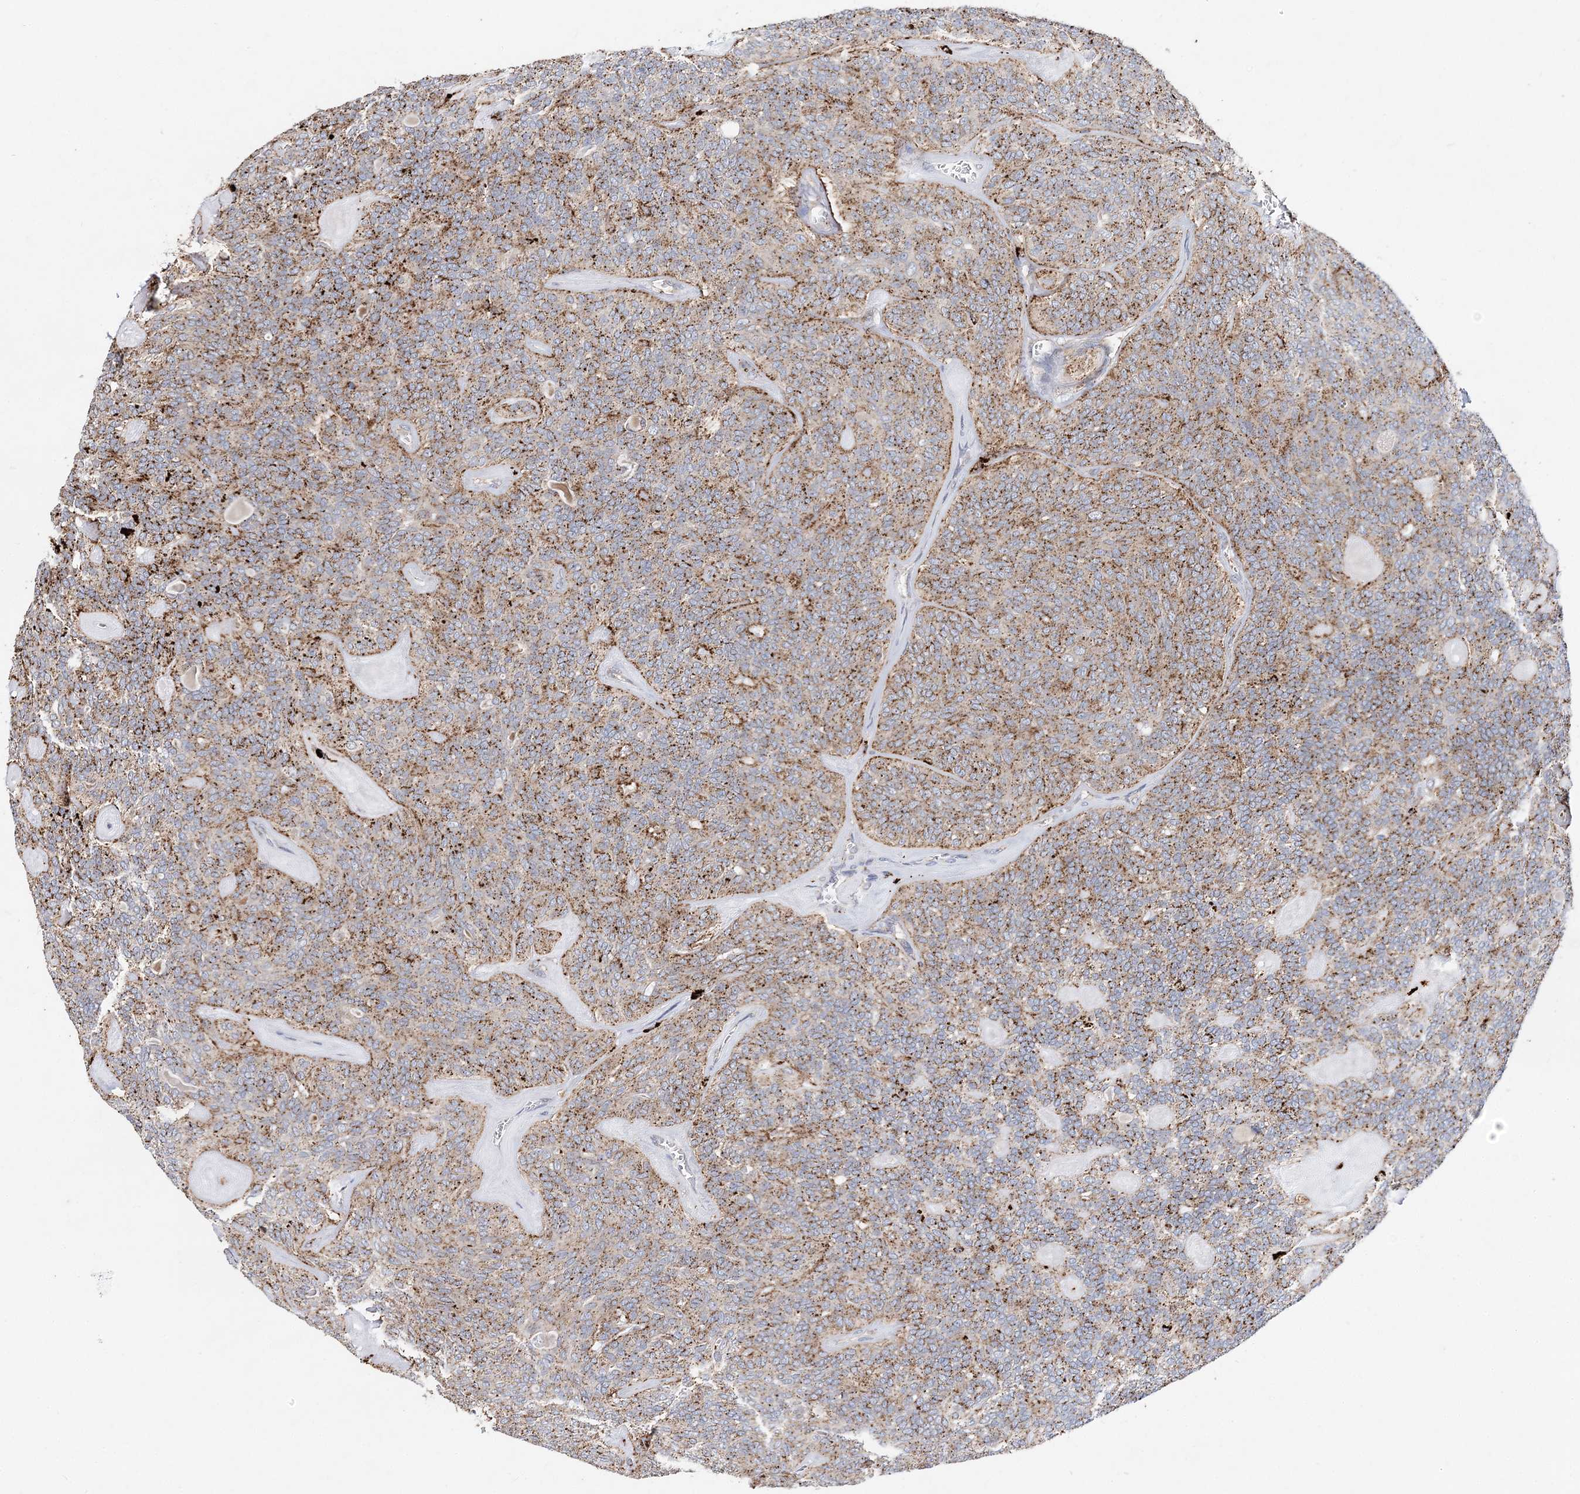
{"staining": {"intensity": "strong", "quantity": ">75%", "location": "cytoplasmic/membranous"}, "tissue": "head and neck cancer", "cell_type": "Tumor cells", "image_type": "cancer", "snomed": [{"axis": "morphology", "description": "Adenocarcinoma, NOS"}, {"axis": "topography", "description": "Head-Neck"}], "caption": "Head and neck cancer stained for a protein reveals strong cytoplasmic/membranous positivity in tumor cells.", "gene": "C3orf38", "patient": {"sex": "male", "age": 66}}